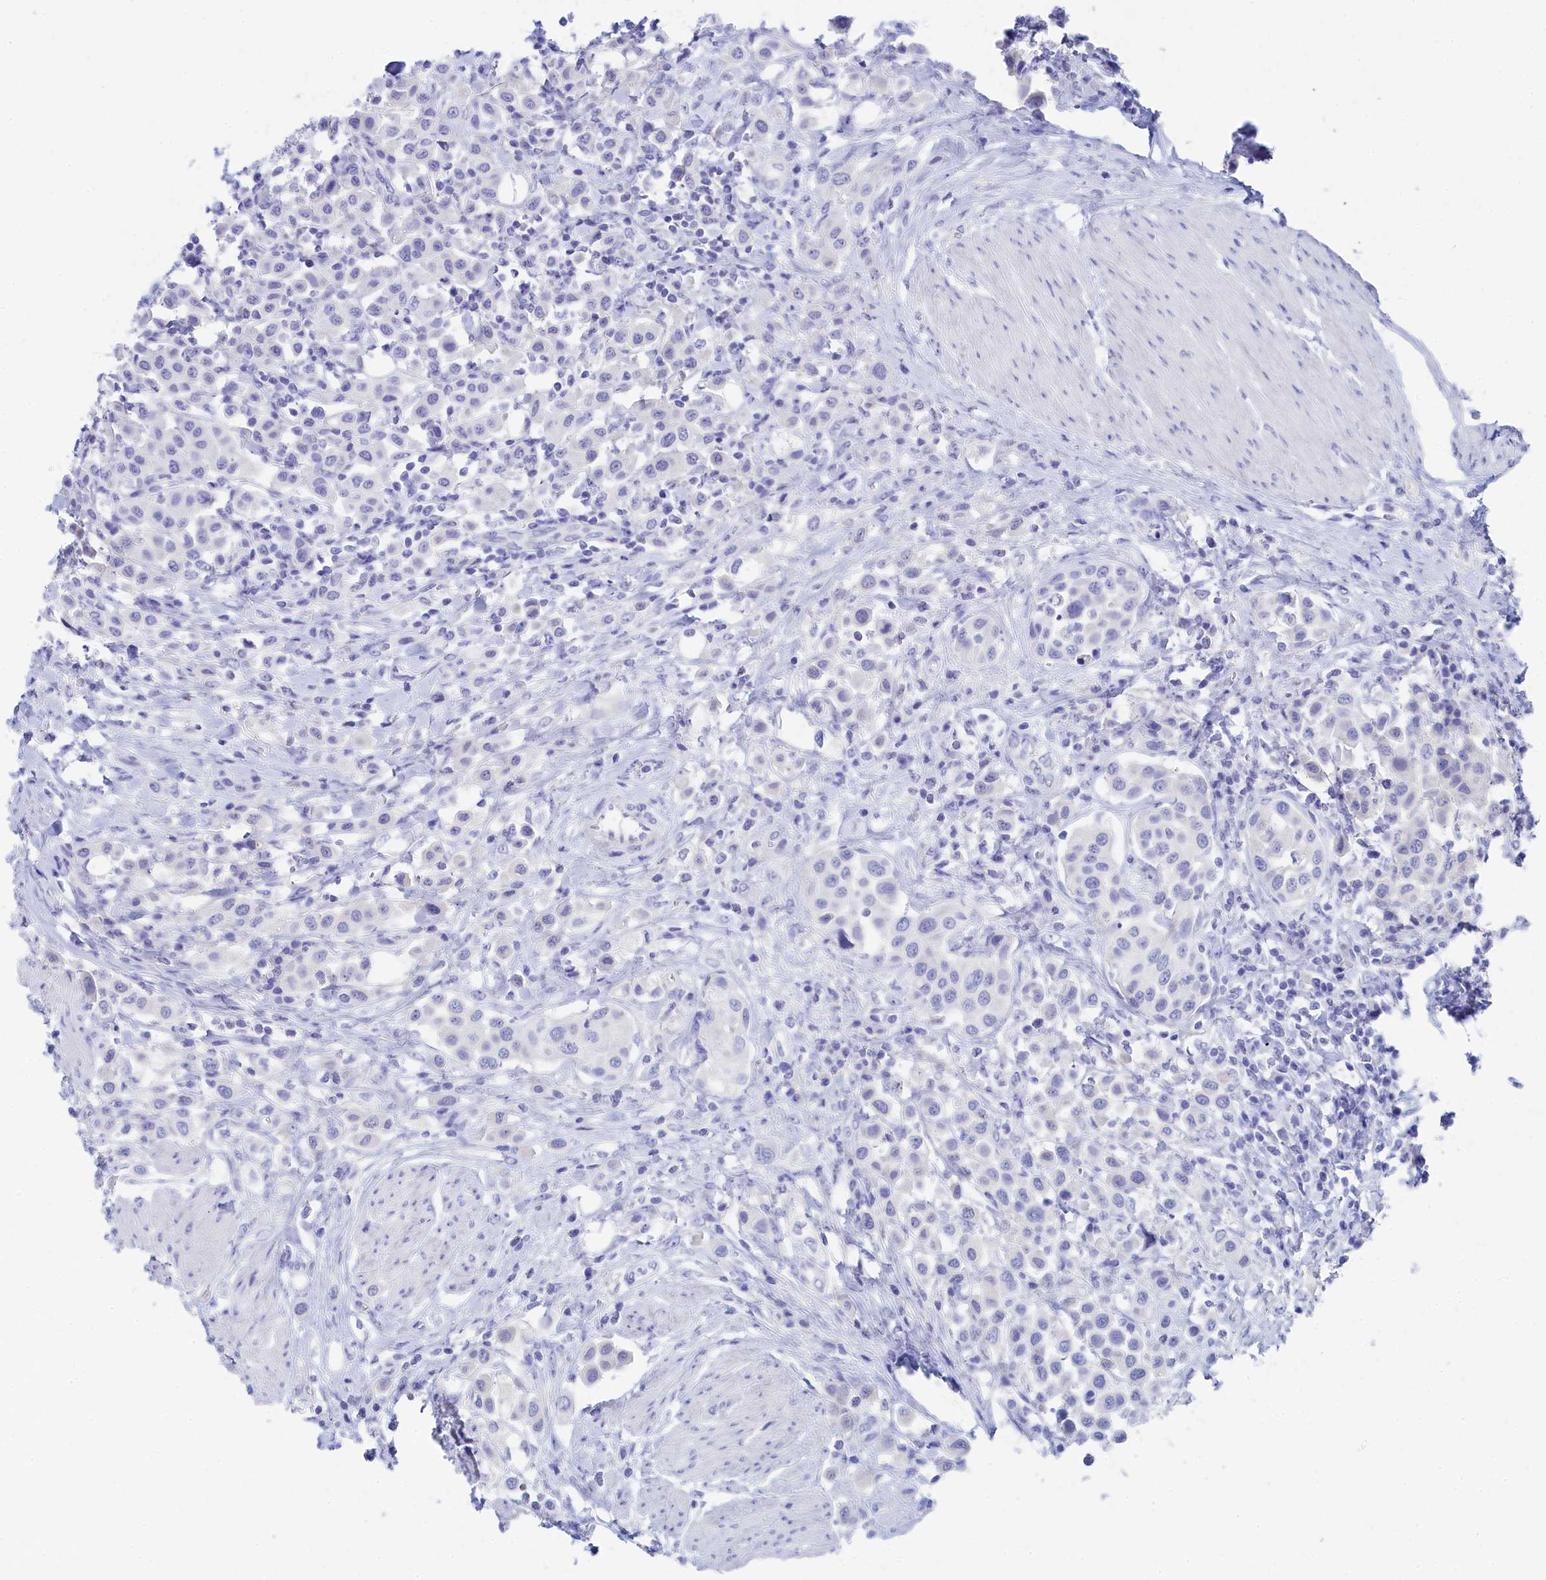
{"staining": {"intensity": "negative", "quantity": "none", "location": "none"}, "tissue": "urothelial cancer", "cell_type": "Tumor cells", "image_type": "cancer", "snomed": [{"axis": "morphology", "description": "Urothelial carcinoma, High grade"}, {"axis": "topography", "description": "Urinary bladder"}], "caption": "An IHC photomicrograph of urothelial cancer is shown. There is no staining in tumor cells of urothelial cancer. The staining was performed using DAB to visualize the protein expression in brown, while the nuclei were stained in blue with hematoxylin (Magnification: 20x).", "gene": "TRIM10", "patient": {"sex": "male", "age": 50}}